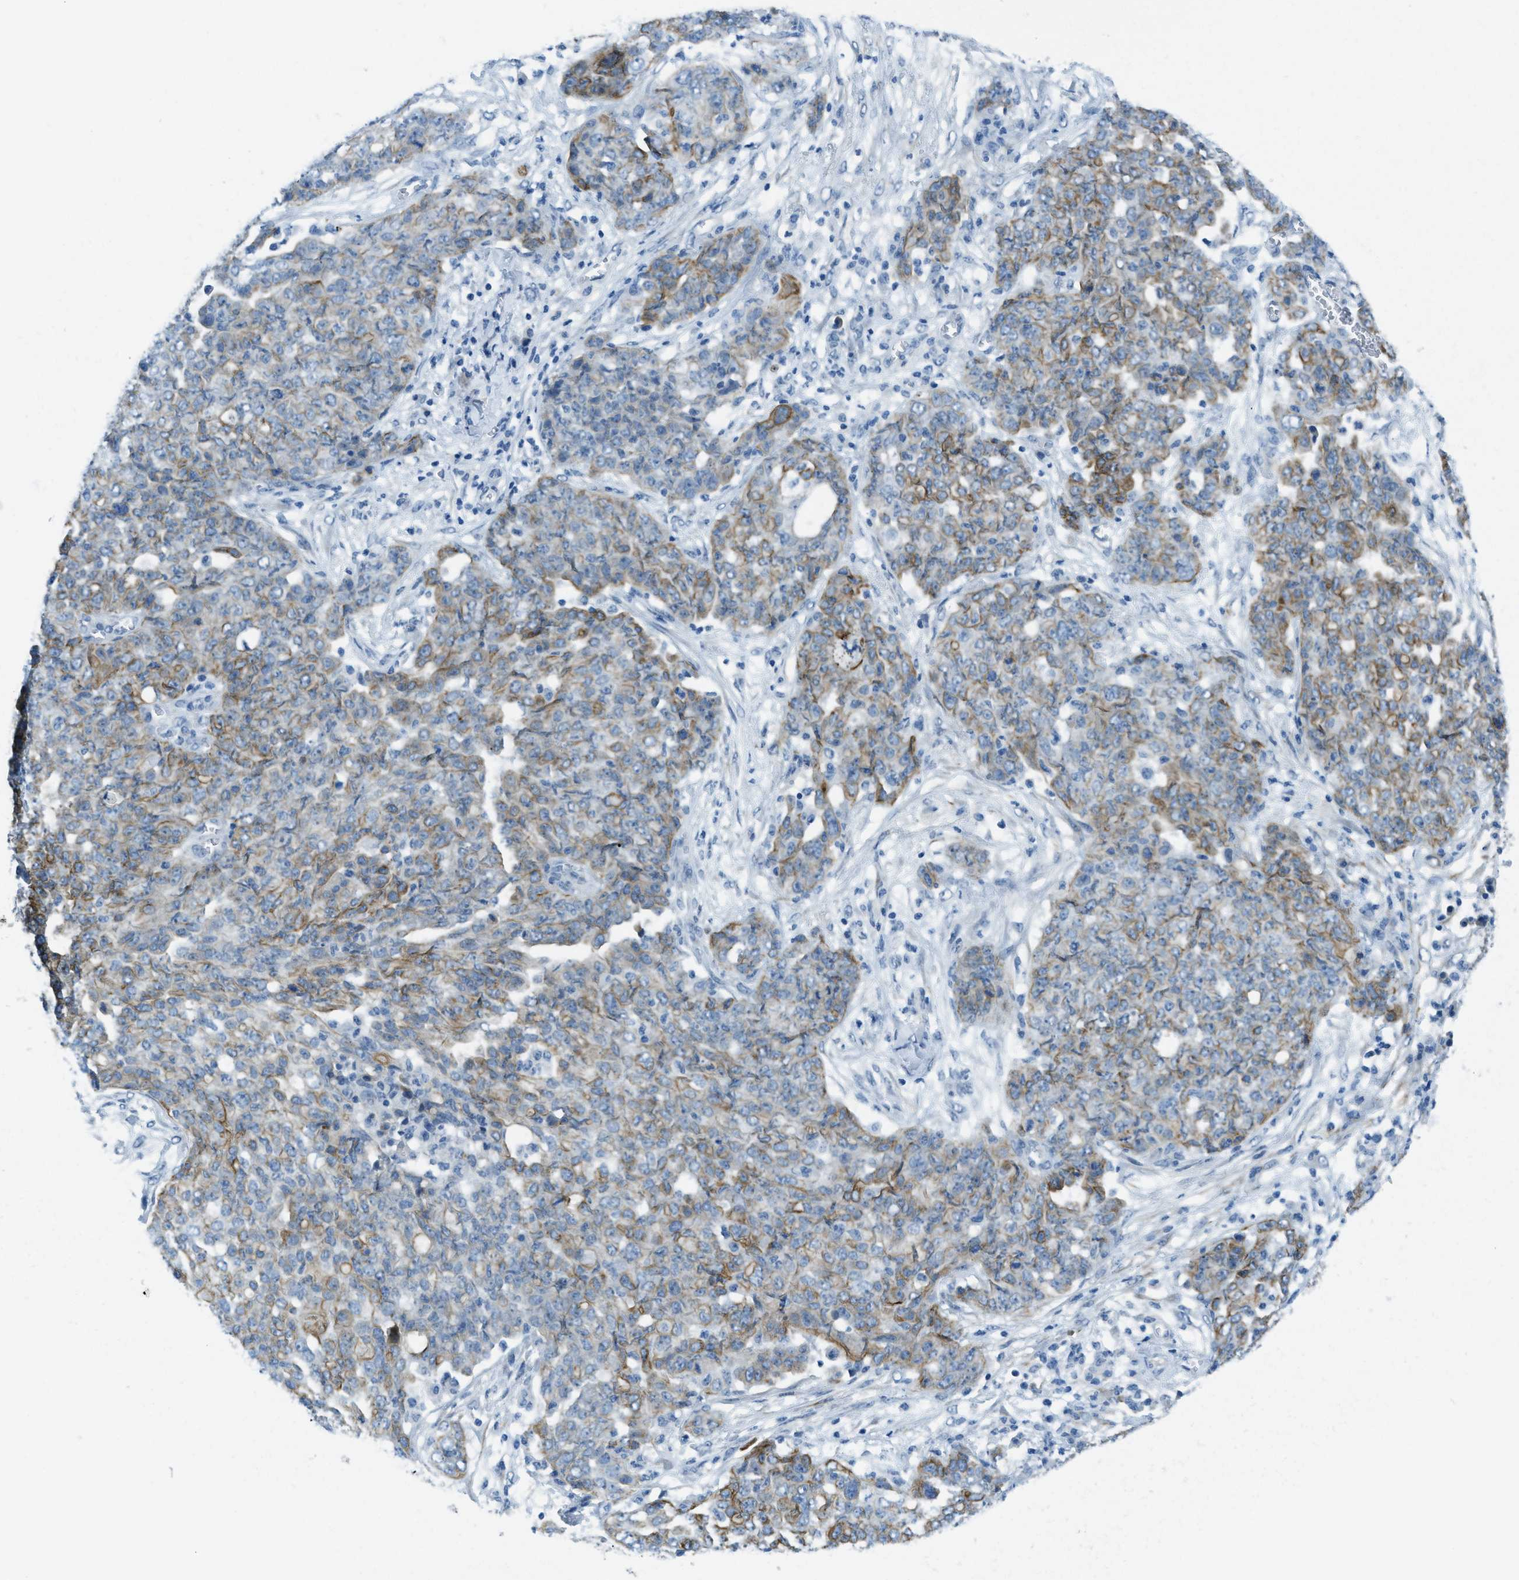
{"staining": {"intensity": "weak", "quantity": "<25%", "location": "cytoplasmic/membranous"}, "tissue": "ovarian cancer", "cell_type": "Tumor cells", "image_type": "cancer", "snomed": [{"axis": "morphology", "description": "Cystadenocarcinoma, serous, NOS"}, {"axis": "topography", "description": "Soft tissue"}, {"axis": "topography", "description": "Ovary"}], "caption": "The histopathology image shows no staining of tumor cells in ovarian serous cystadenocarcinoma.", "gene": "KLHL8", "patient": {"sex": "female", "age": 57}}